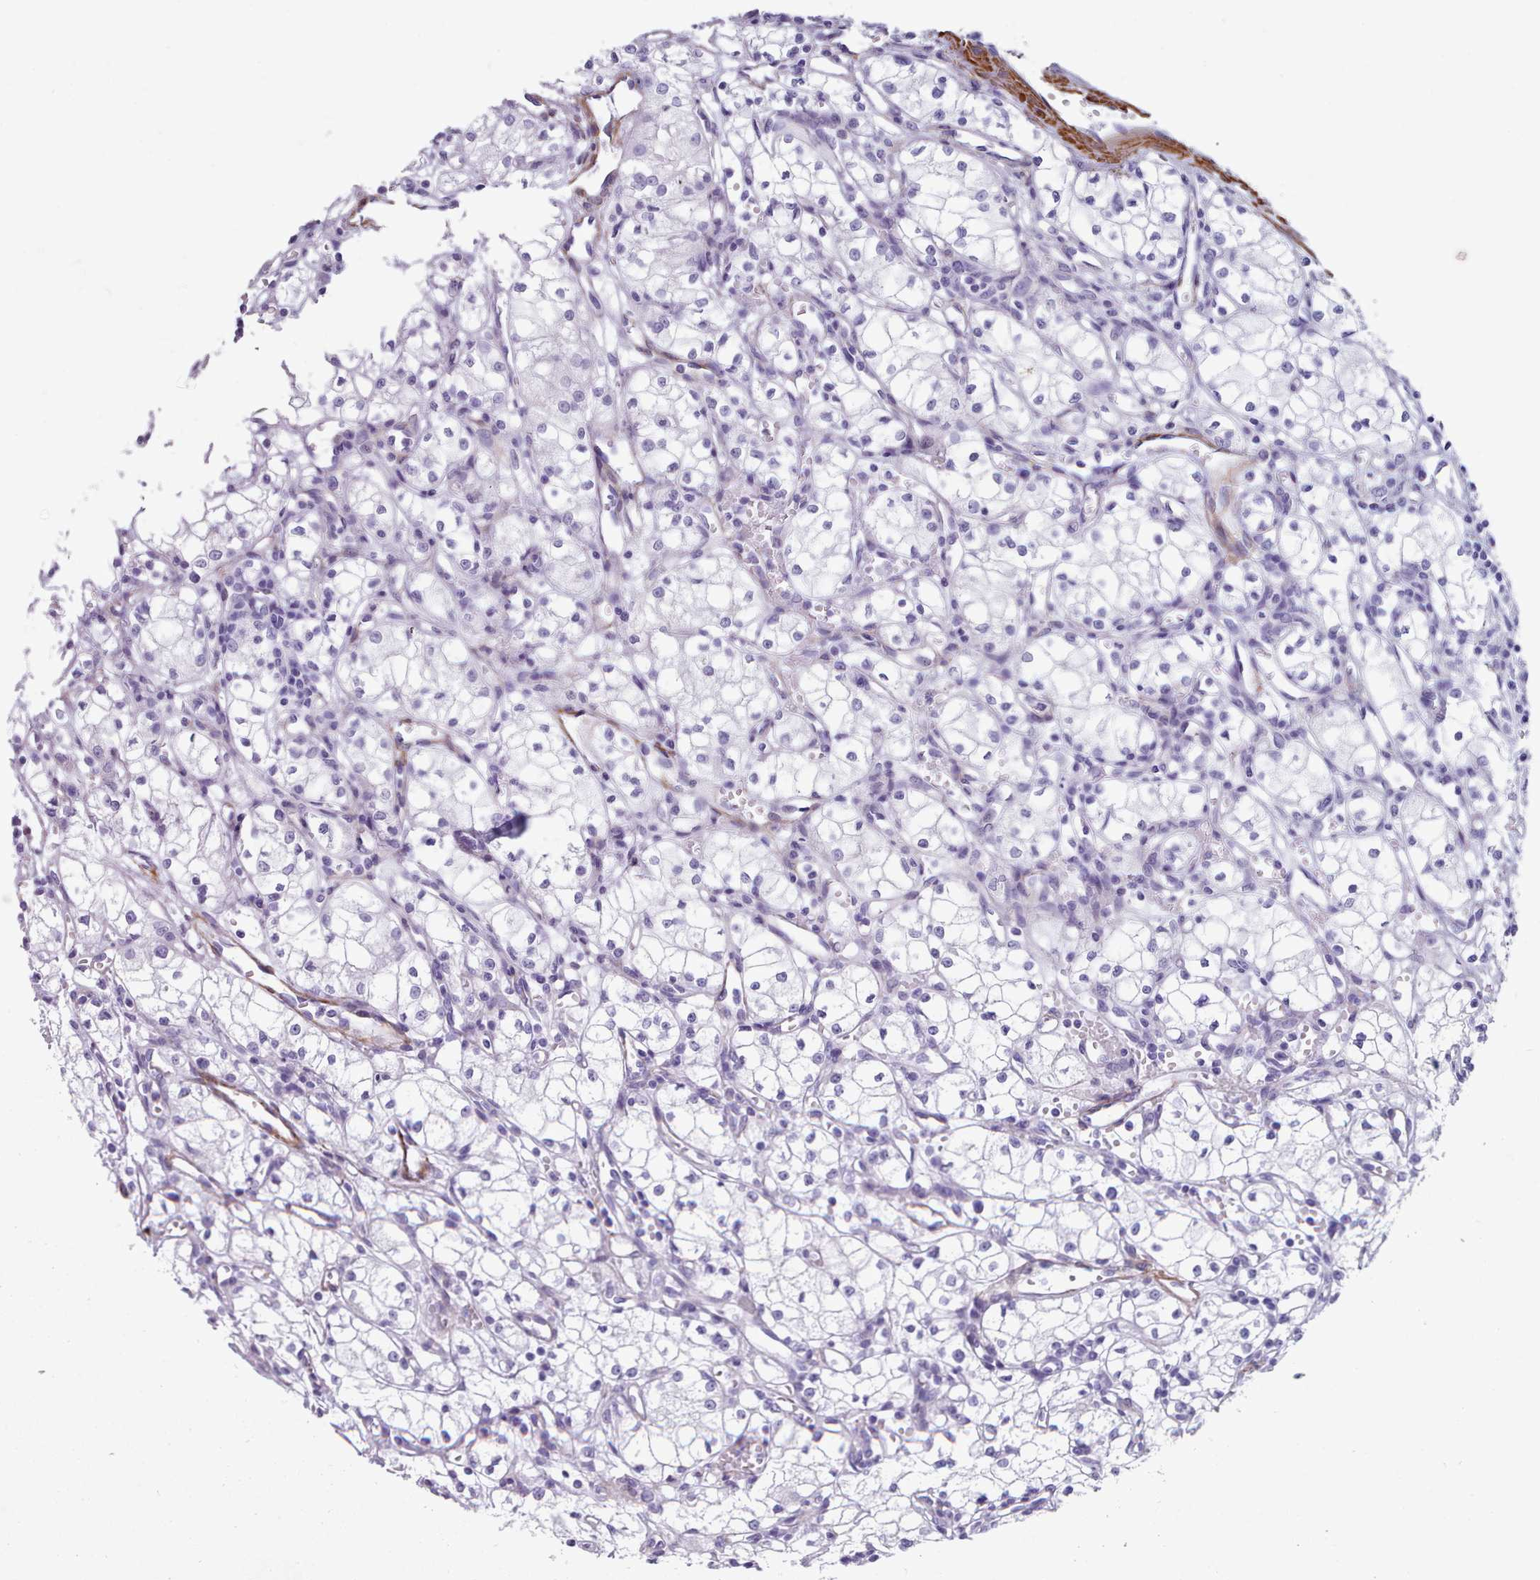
{"staining": {"intensity": "negative", "quantity": "none", "location": "none"}, "tissue": "renal cancer", "cell_type": "Tumor cells", "image_type": "cancer", "snomed": [{"axis": "morphology", "description": "Adenocarcinoma, NOS"}, {"axis": "topography", "description": "Kidney"}], "caption": "Immunohistochemistry photomicrograph of renal cancer stained for a protein (brown), which reveals no staining in tumor cells.", "gene": "FPGS", "patient": {"sex": "male", "age": 59}}